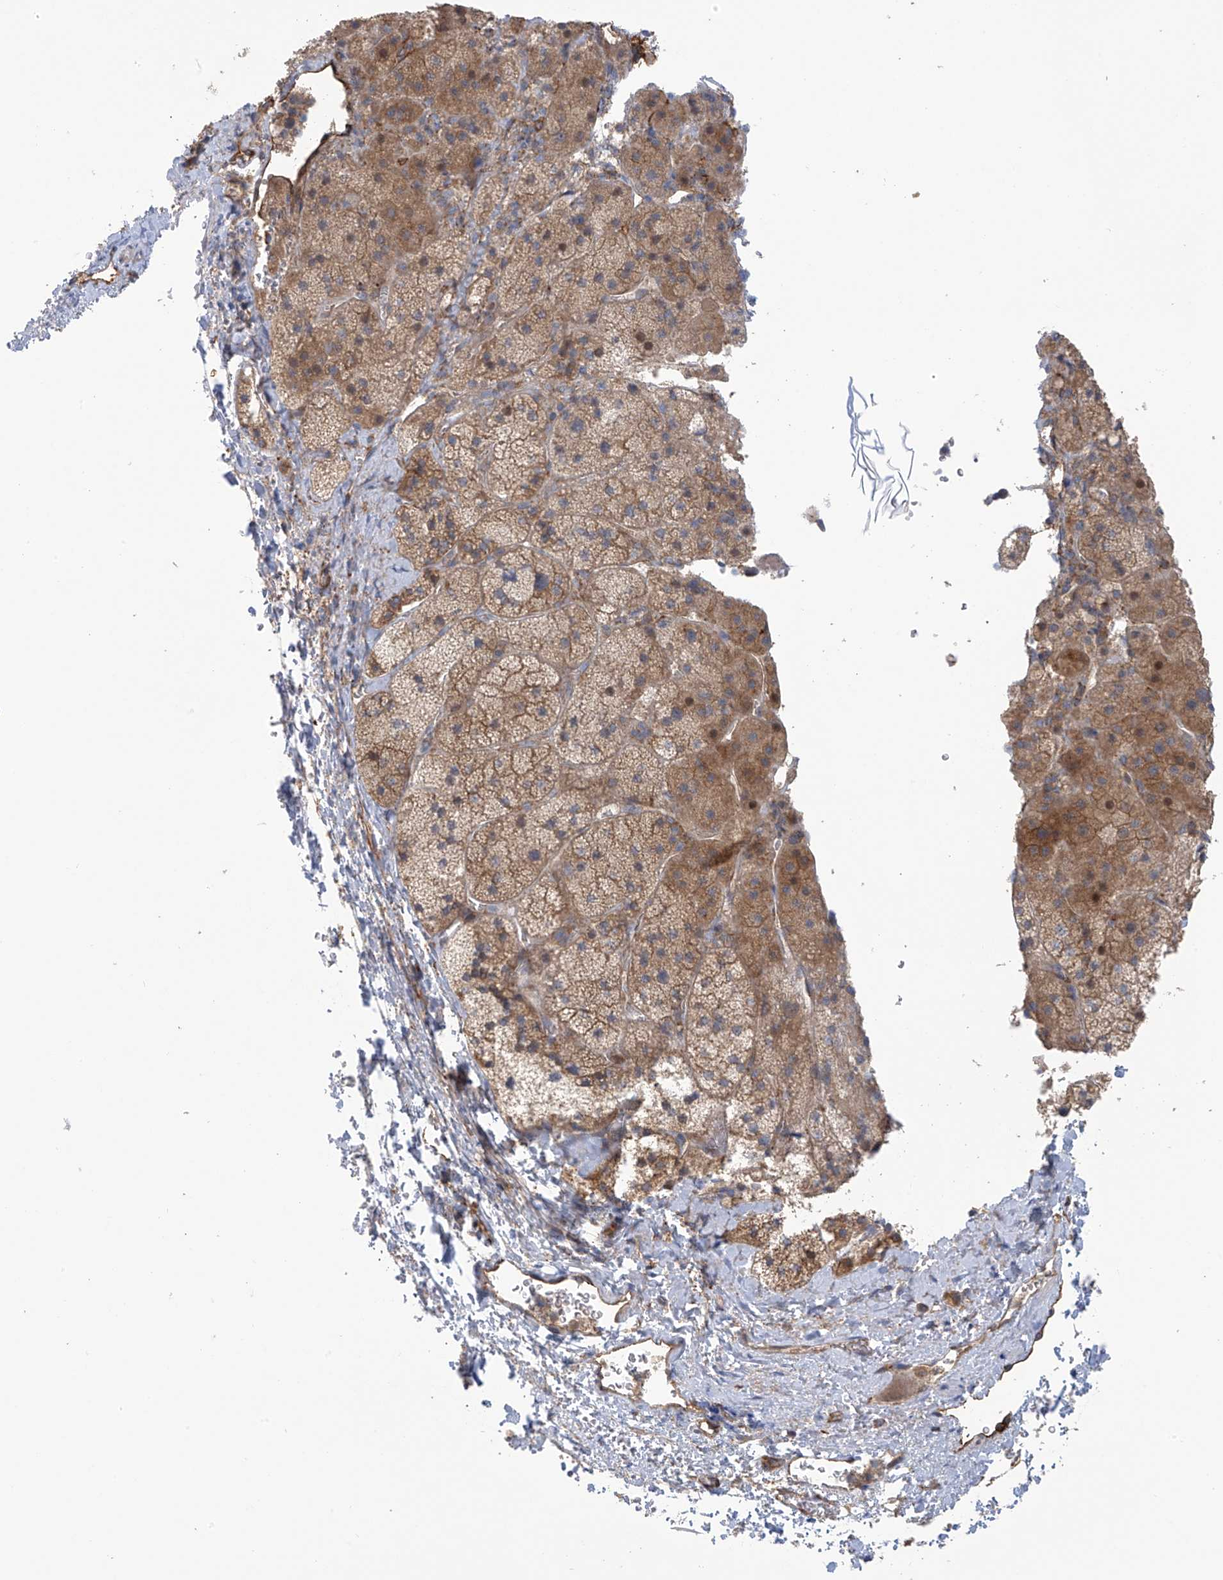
{"staining": {"intensity": "moderate", "quantity": "25%-75%", "location": "cytoplasmic/membranous,nuclear"}, "tissue": "adrenal gland", "cell_type": "Glandular cells", "image_type": "normal", "snomed": [{"axis": "morphology", "description": "Normal tissue, NOS"}, {"axis": "topography", "description": "Adrenal gland"}], "caption": "The immunohistochemical stain labels moderate cytoplasmic/membranous,nuclear staining in glandular cells of benign adrenal gland.", "gene": "KIAA1522", "patient": {"sex": "female", "age": 44}}